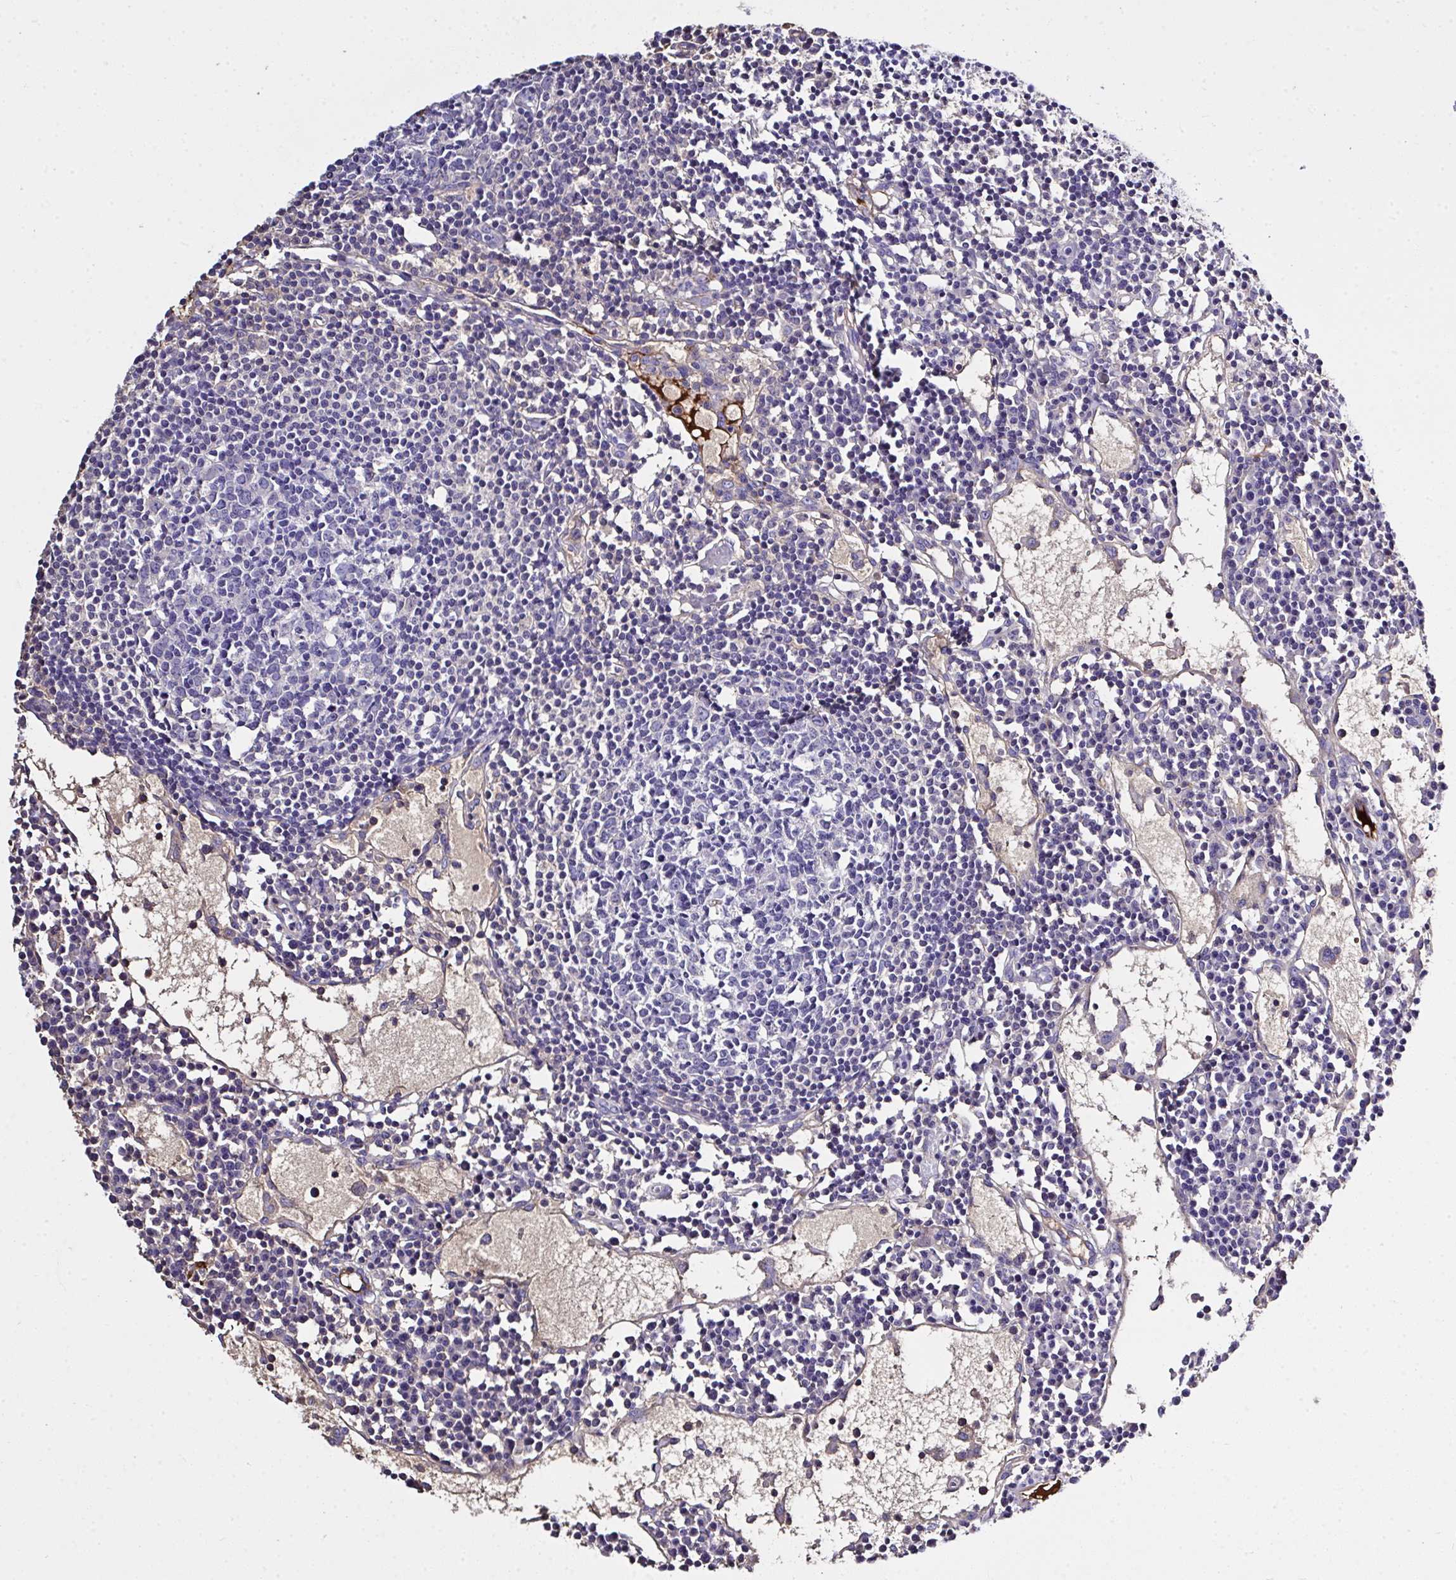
{"staining": {"intensity": "negative", "quantity": "none", "location": "none"}, "tissue": "lymph node", "cell_type": "Germinal center cells", "image_type": "normal", "snomed": [{"axis": "morphology", "description": "Normal tissue, NOS"}, {"axis": "topography", "description": "Lymph node"}], "caption": "Image shows no protein expression in germinal center cells of normal lymph node. (DAB IHC with hematoxylin counter stain).", "gene": "ZNF813", "patient": {"sex": "female", "age": 78}}